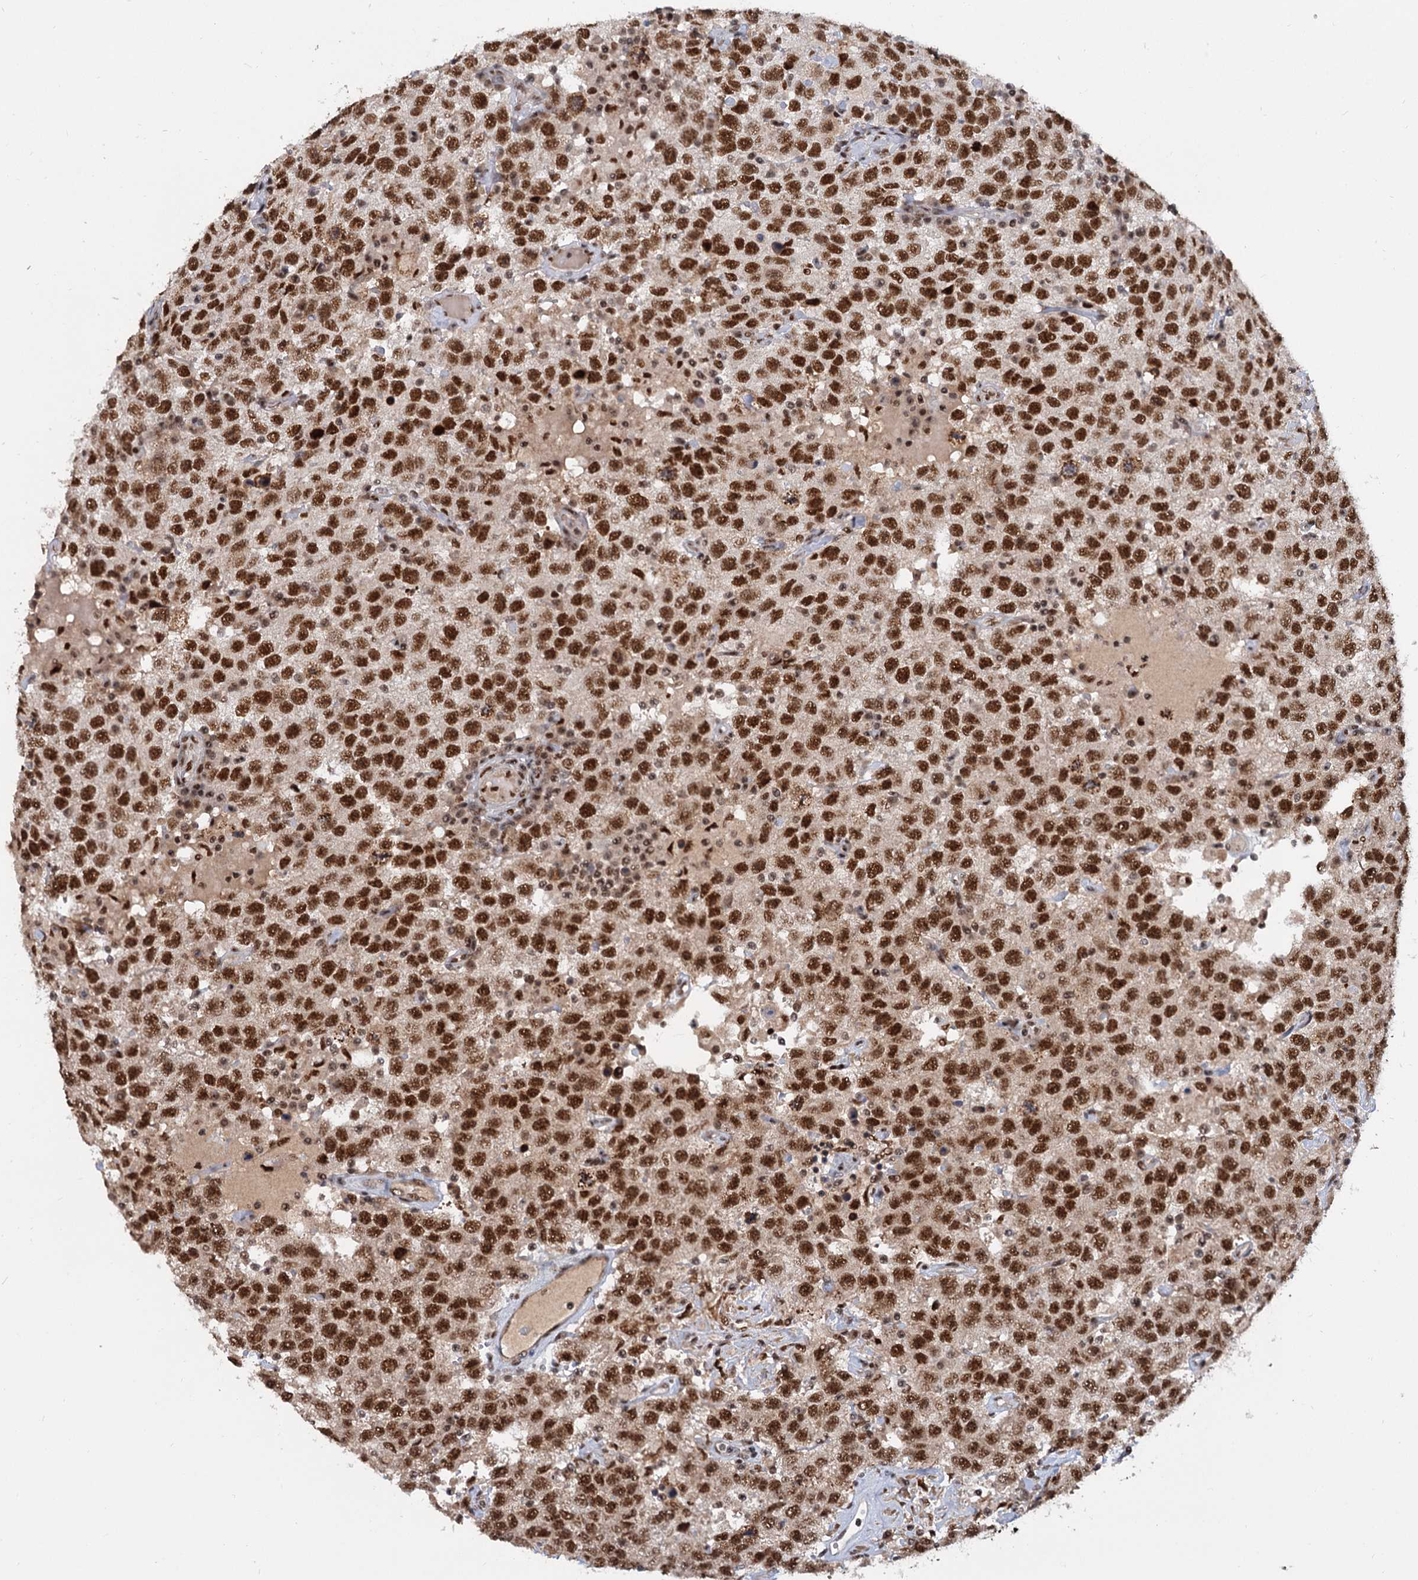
{"staining": {"intensity": "strong", "quantity": ">75%", "location": "cytoplasmic/membranous,nuclear"}, "tissue": "testis cancer", "cell_type": "Tumor cells", "image_type": "cancer", "snomed": [{"axis": "morphology", "description": "Seminoma, NOS"}, {"axis": "topography", "description": "Testis"}], "caption": "This image reveals IHC staining of human testis cancer (seminoma), with high strong cytoplasmic/membranous and nuclear staining in about >75% of tumor cells.", "gene": "WBP4", "patient": {"sex": "male", "age": 41}}